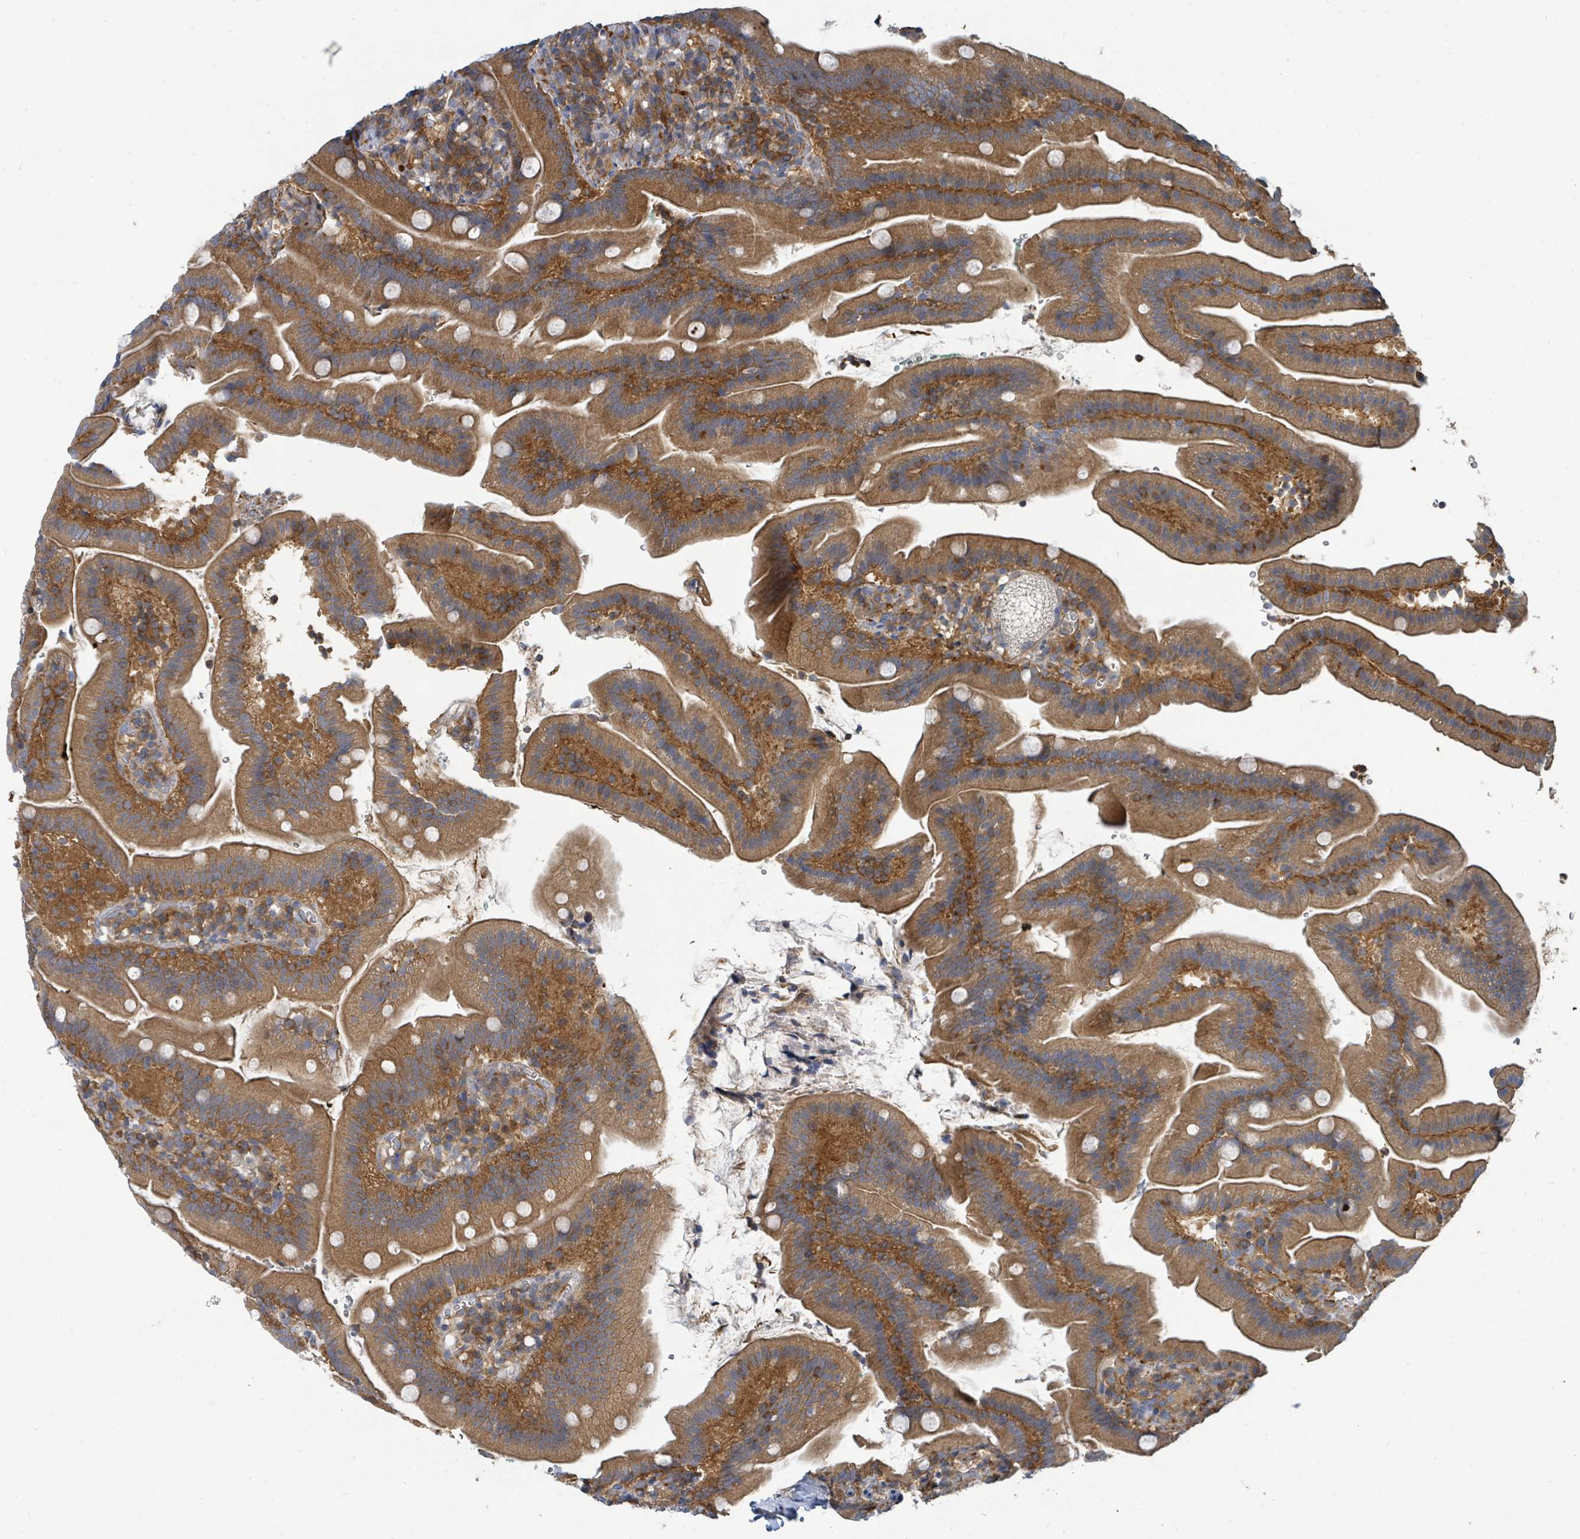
{"staining": {"intensity": "moderate", "quantity": ">75%", "location": "cytoplasmic/membranous"}, "tissue": "duodenum", "cell_type": "Glandular cells", "image_type": "normal", "snomed": [{"axis": "morphology", "description": "Normal tissue, NOS"}, {"axis": "topography", "description": "Duodenum"}], "caption": "Immunohistochemical staining of unremarkable duodenum exhibits medium levels of moderate cytoplasmic/membranous staining in about >75% of glandular cells.", "gene": "BOLA2B", "patient": {"sex": "female", "age": 67}}